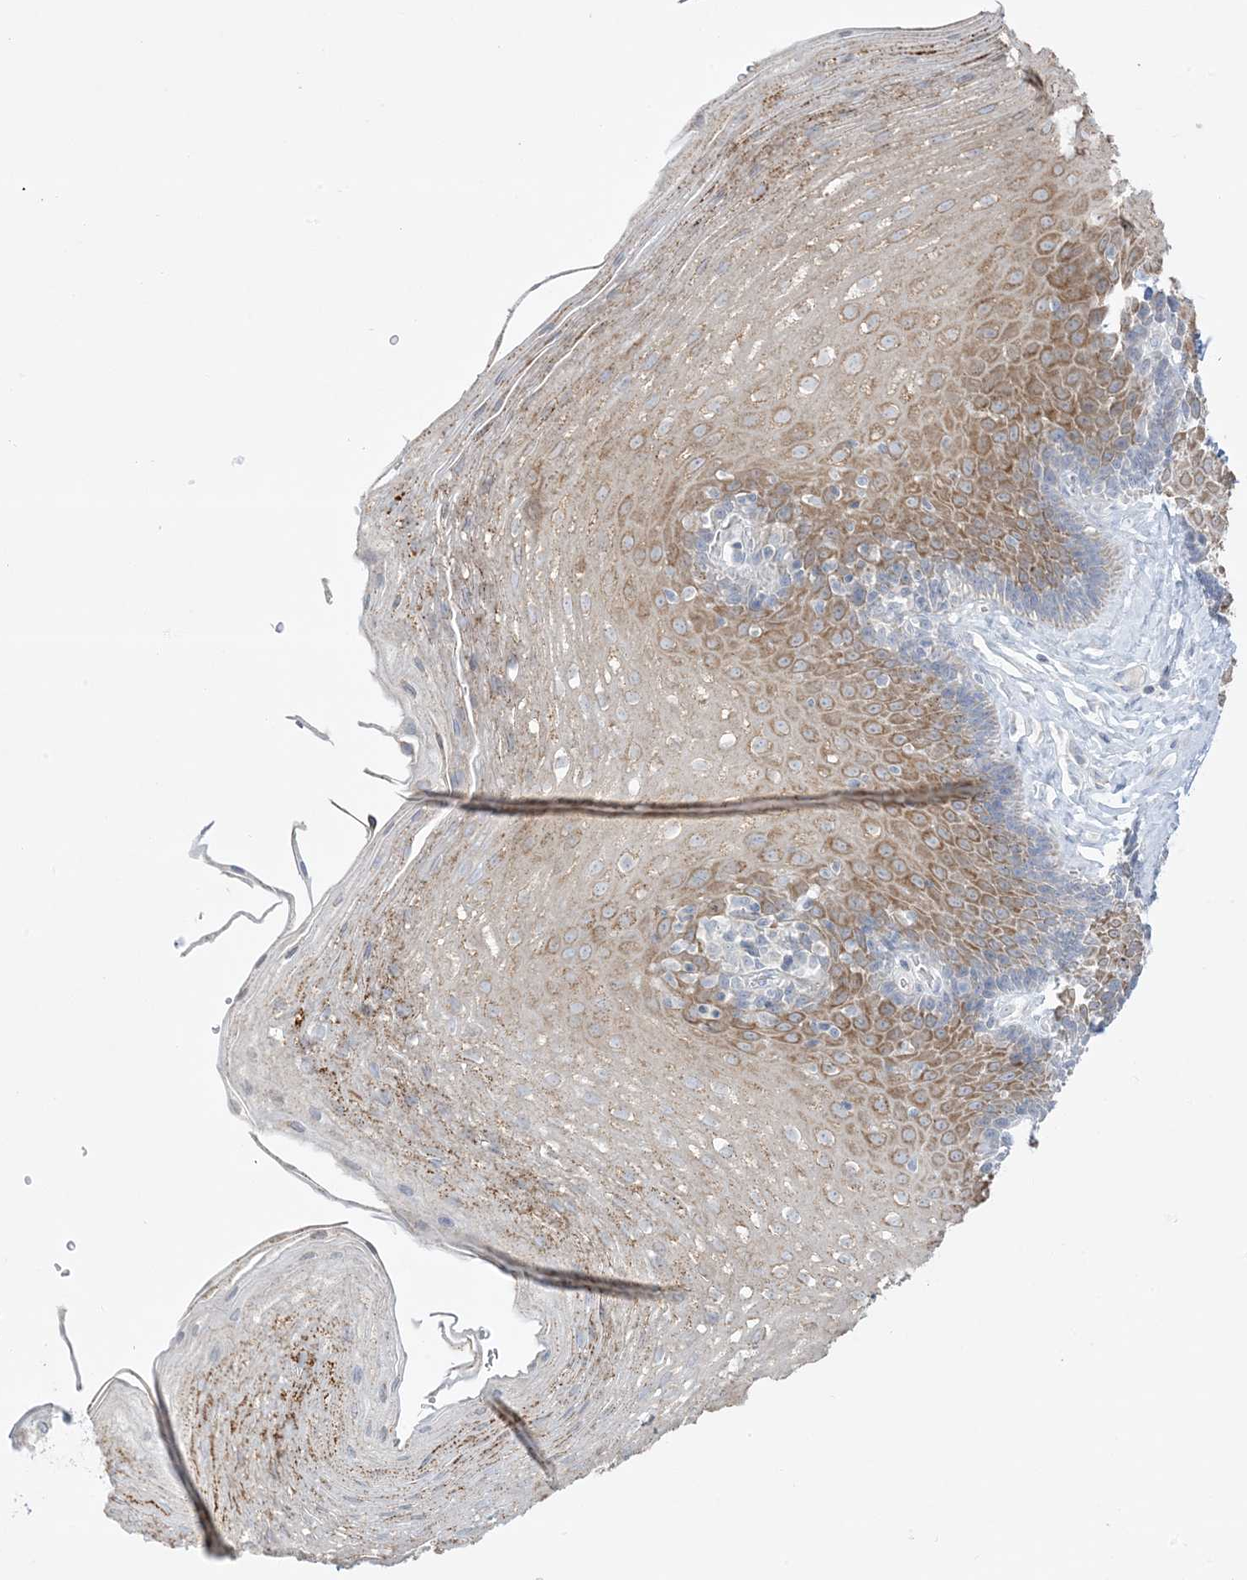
{"staining": {"intensity": "moderate", "quantity": "25%-75%", "location": "cytoplasmic/membranous"}, "tissue": "esophagus", "cell_type": "Squamous epithelial cells", "image_type": "normal", "snomed": [{"axis": "morphology", "description": "Normal tissue, NOS"}, {"axis": "topography", "description": "Esophagus"}], "caption": "The image reveals a brown stain indicating the presence of a protein in the cytoplasmic/membranous of squamous epithelial cells in esophagus. (IHC, brightfield microscopy, high magnification).", "gene": "FAM184A", "patient": {"sex": "female", "age": 66}}